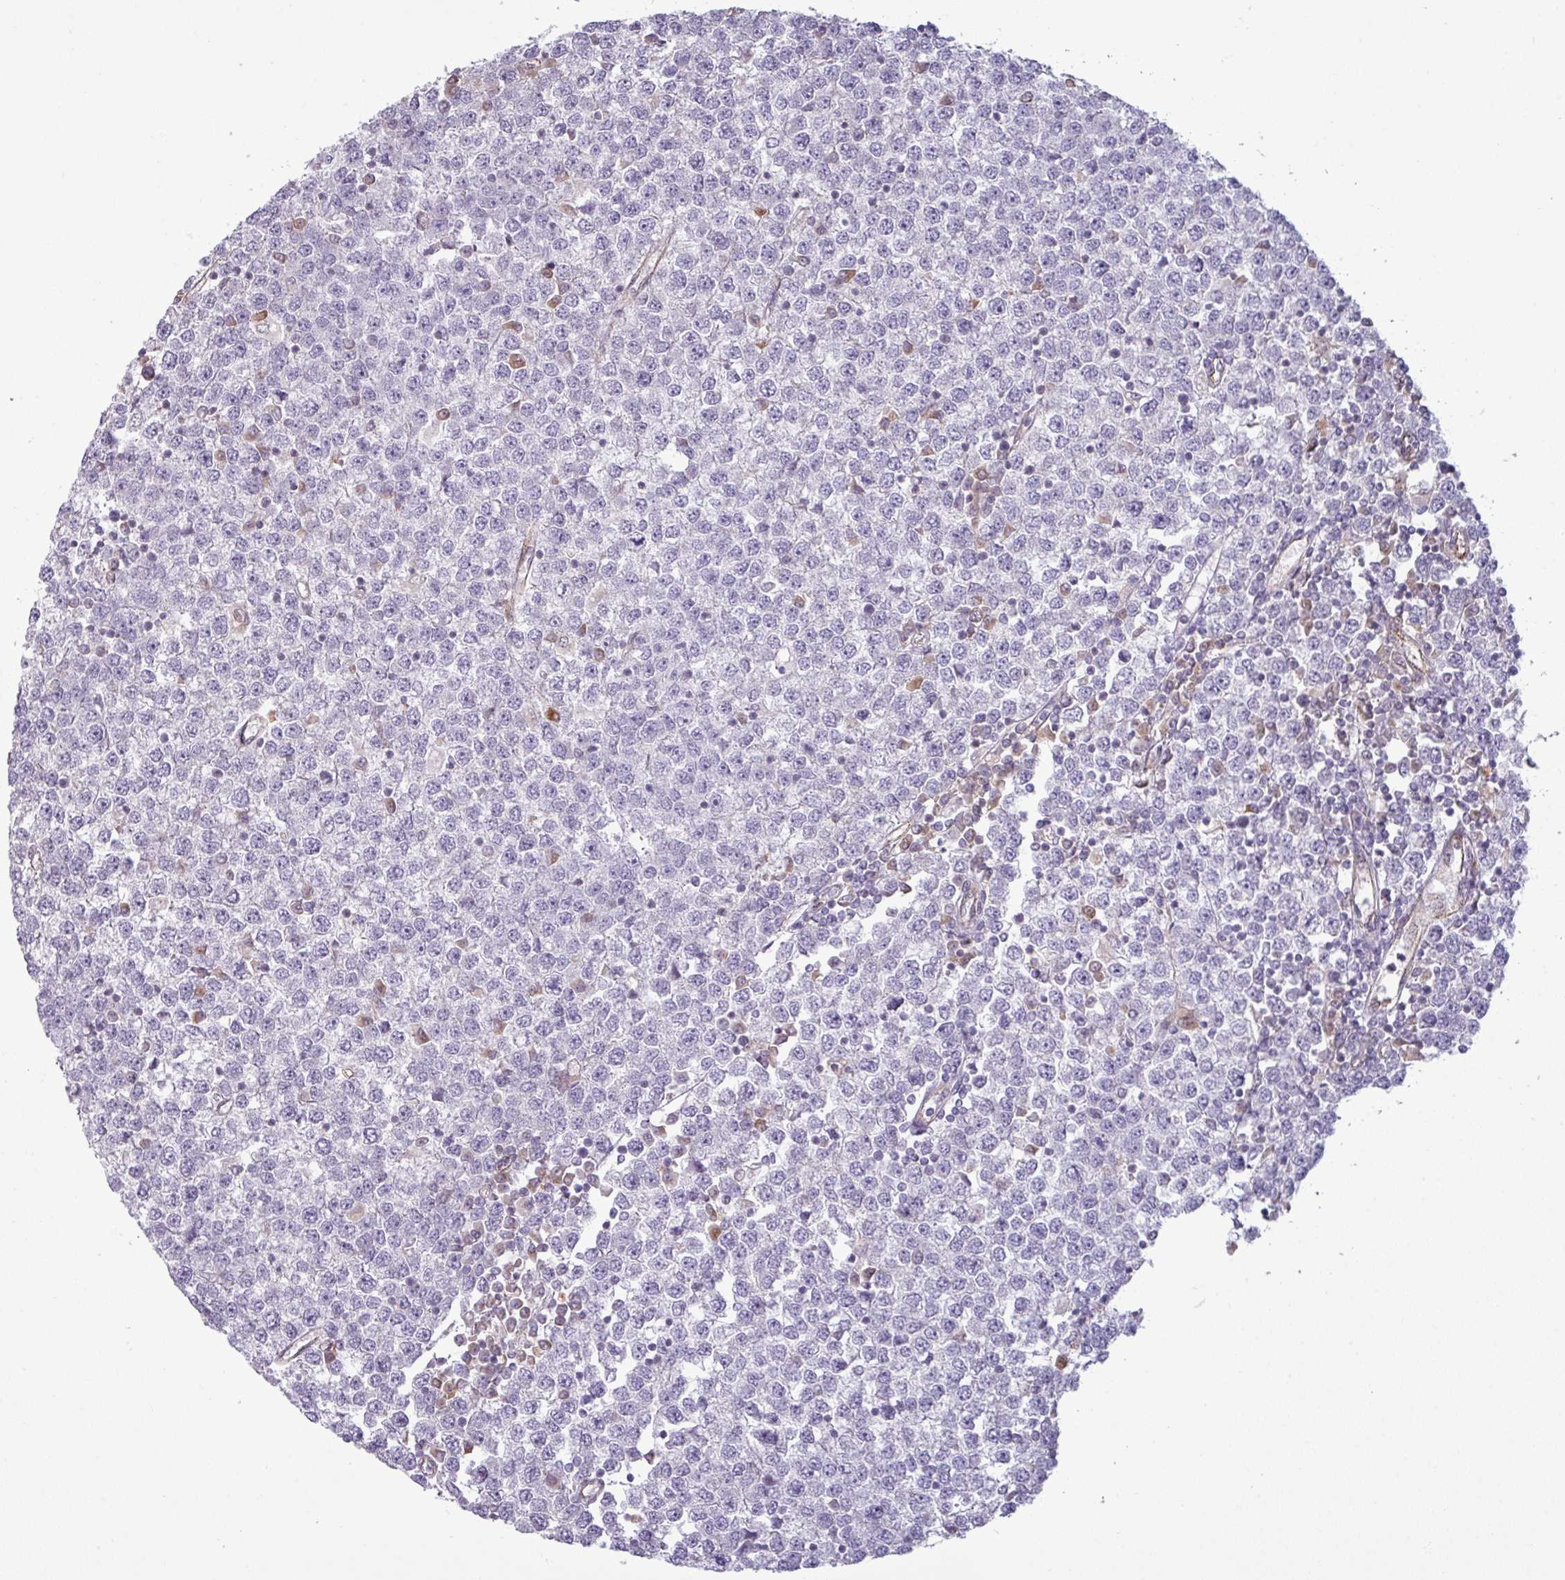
{"staining": {"intensity": "negative", "quantity": "none", "location": "none"}, "tissue": "testis cancer", "cell_type": "Tumor cells", "image_type": "cancer", "snomed": [{"axis": "morphology", "description": "Seminoma, NOS"}, {"axis": "topography", "description": "Testis"}], "caption": "Immunohistochemistry (IHC) of human testis cancer (seminoma) reveals no positivity in tumor cells.", "gene": "CCDC144A", "patient": {"sex": "male", "age": 65}}